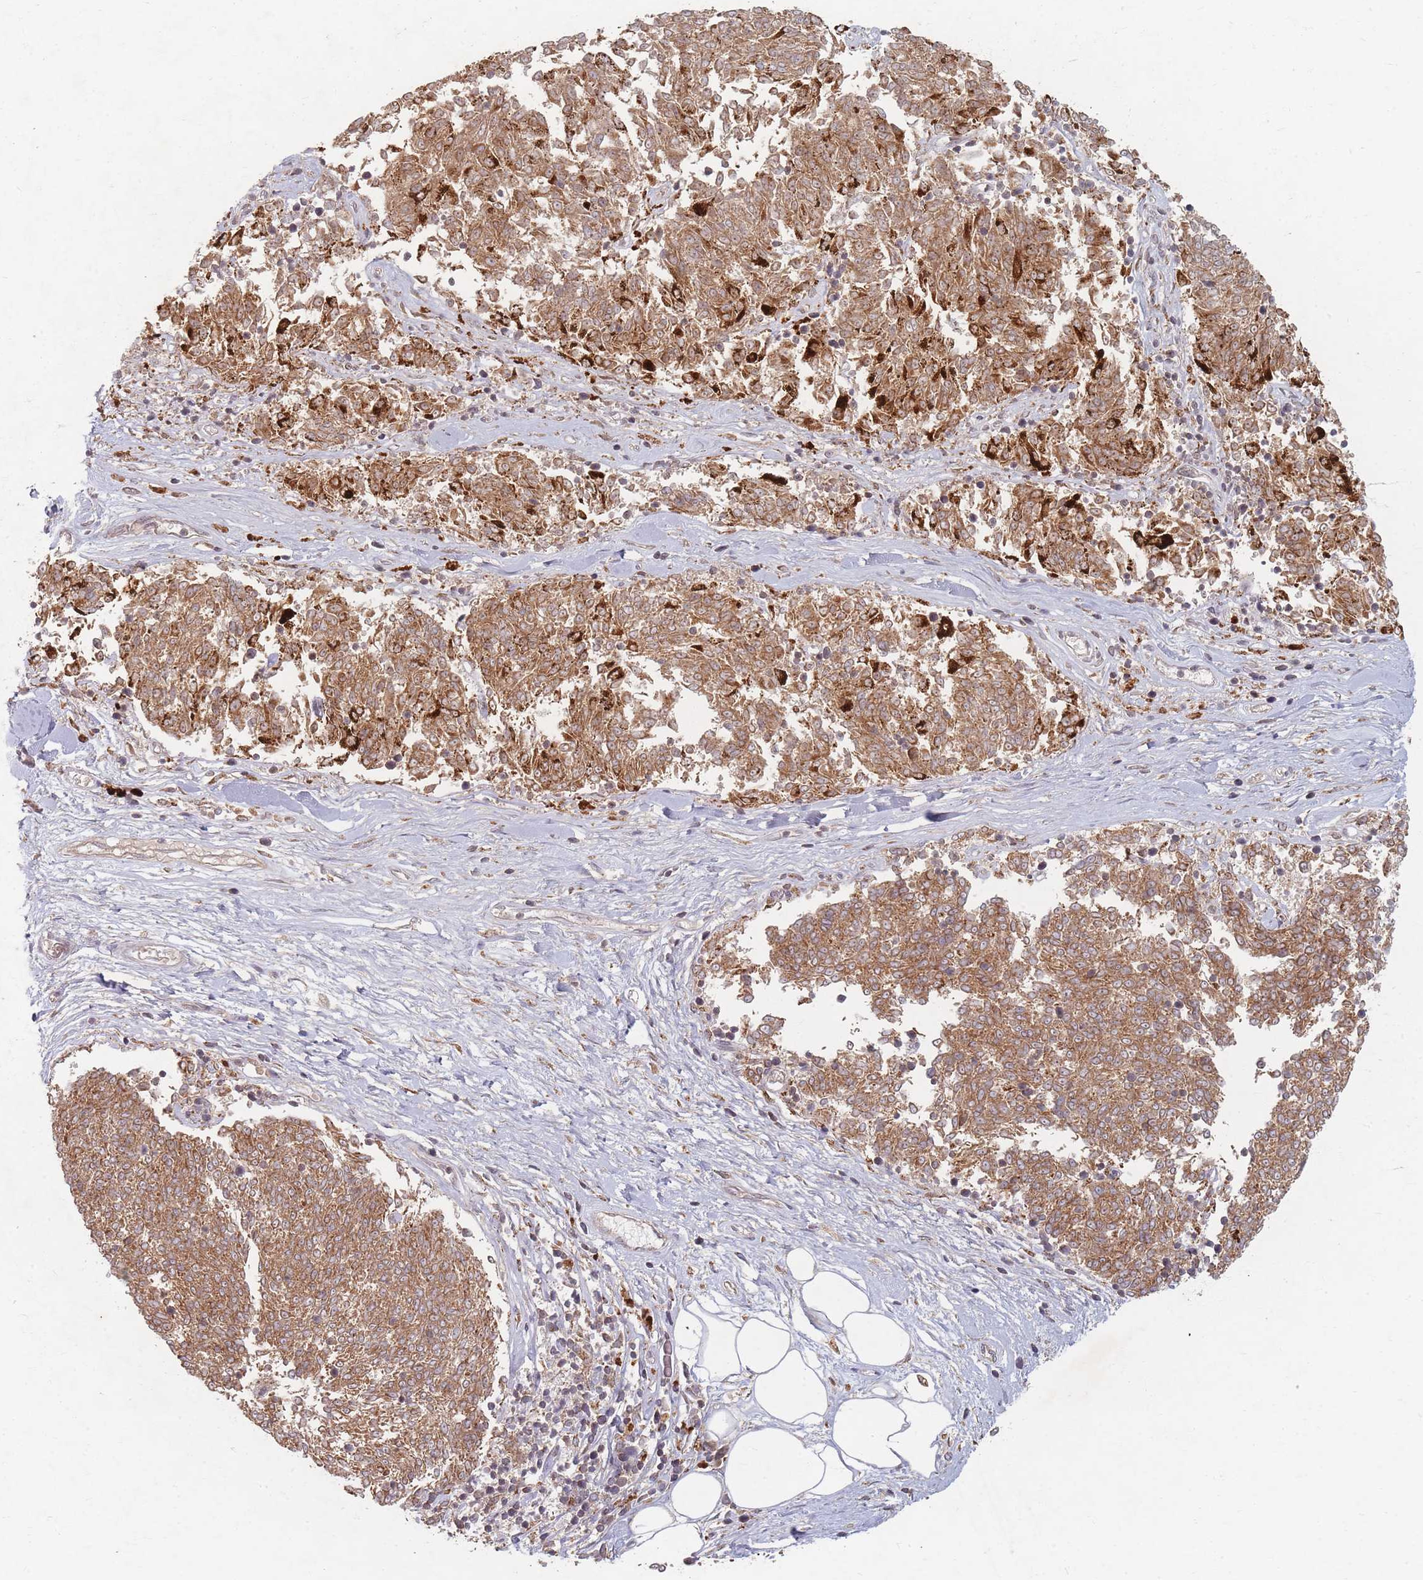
{"staining": {"intensity": "moderate", "quantity": ">75%", "location": "cytoplasmic/membranous"}, "tissue": "melanoma", "cell_type": "Tumor cells", "image_type": "cancer", "snomed": [{"axis": "morphology", "description": "Malignant melanoma, NOS"}, {"axis": "topography", "description": "Skin"}], "caption": "Human malignant melanoma stained with a protein marker demonstrates moderate staining in tumor cells.", "gene": "RADX", "patient": {"sex": "female", "age": 72}}